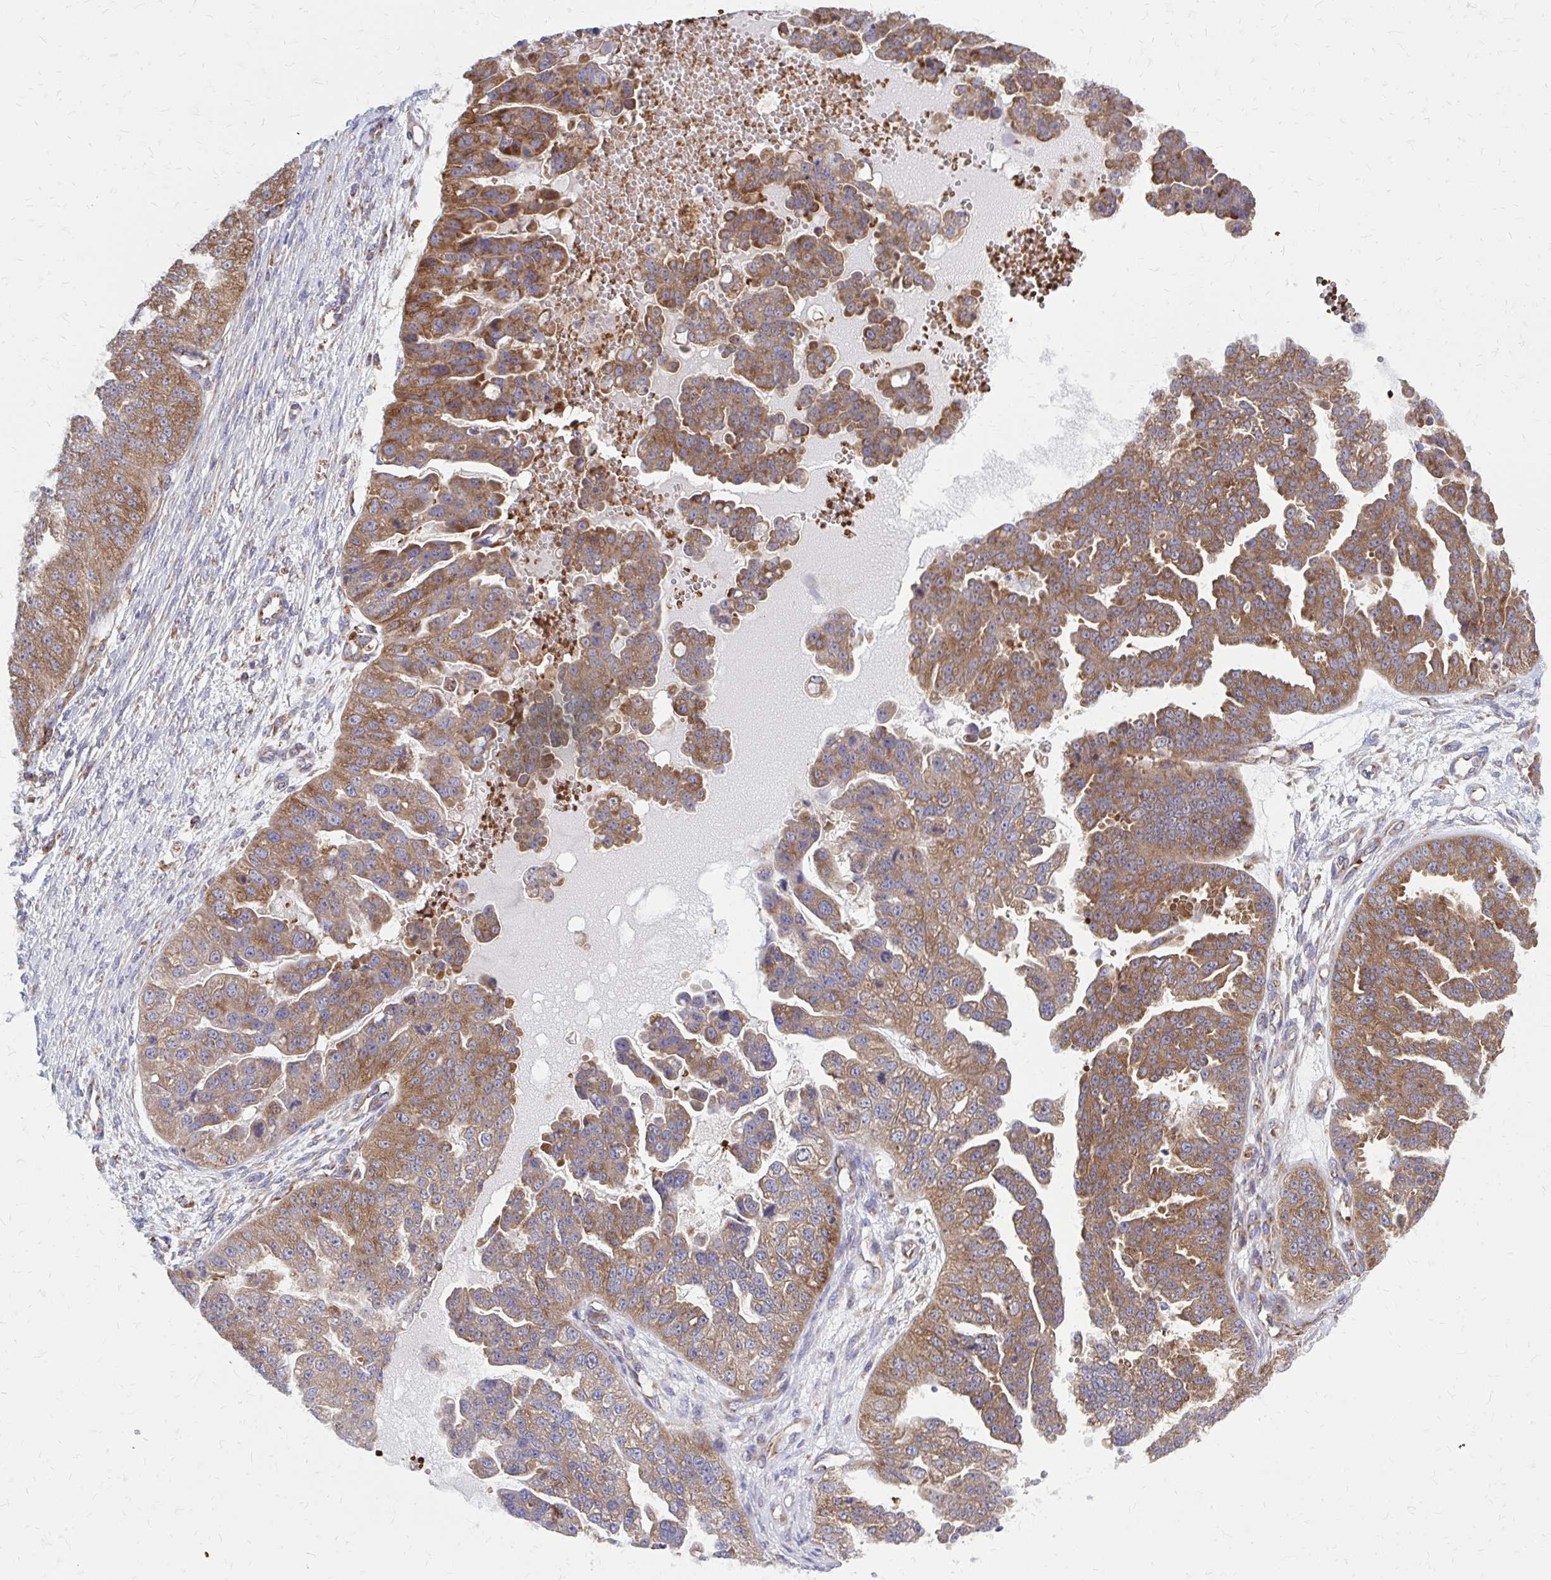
{"staining": {"intensity": "moderate", "quantity": ">75%", "location": "cytoplasmic/membranous"}, "tissue": "ovarian cancer", "cell_type": "Tumor cells", "image_type": "cancer", "snomed": [{"axis": "morphology", "description": "Cystadenocarcinoma, serous, NOS"}, {"axis": "topography", "description": "Ovary"}], "caption": "A micrograph of human ovarian serous cystadenocarcinoma stained for a protein displays moderate cytoplasmic/membranous brown staining in tumor cells.", "gene": "PDK4", "patient": {"sex": "female", "age": 58}}